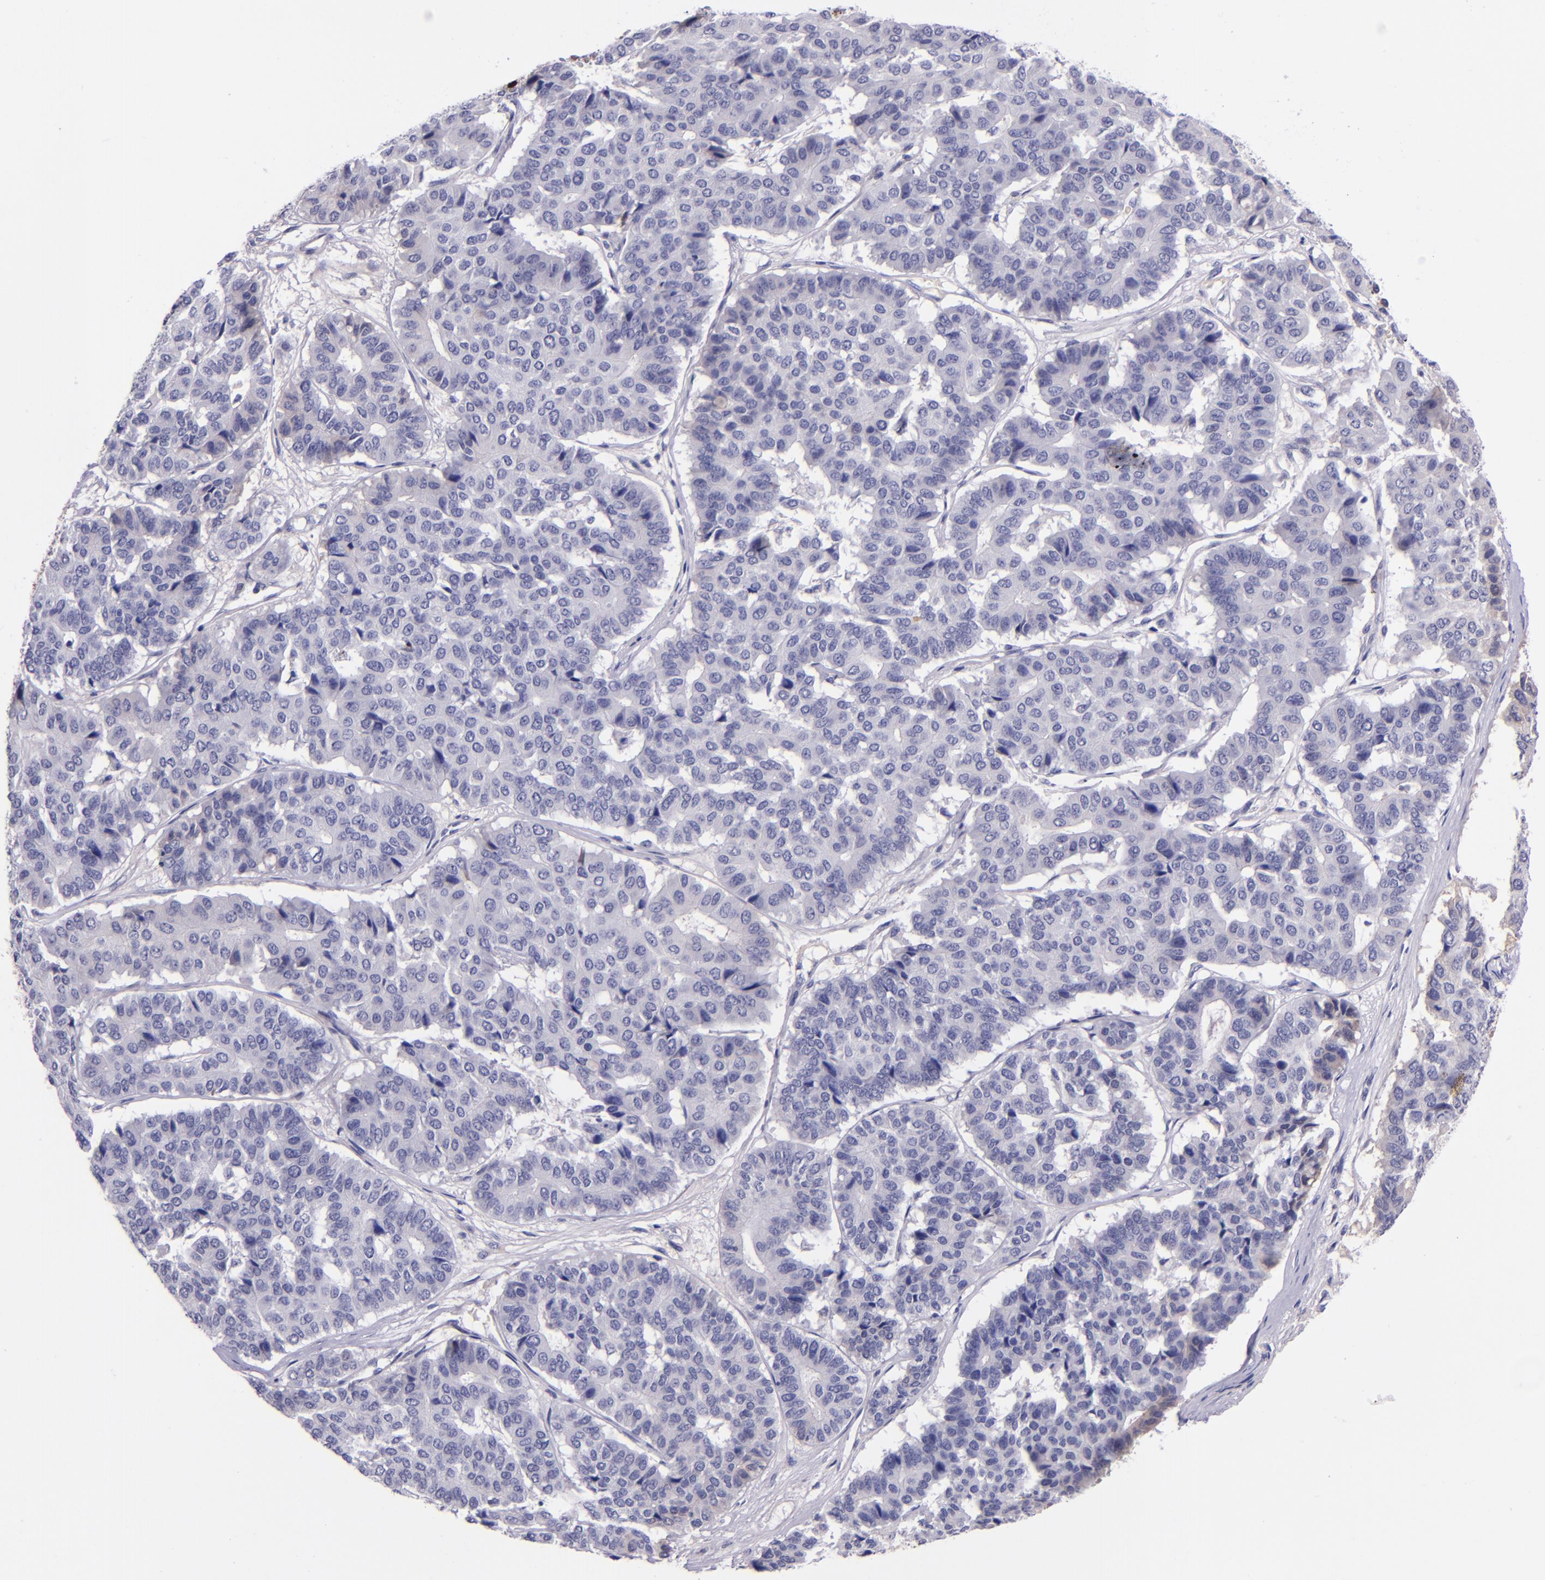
{"staining": {"intensity": "negative", "quantity": "none", "location": "none"}, "tissue": "pancreatic cancer", "cell_type": "Tumor cells", "image_type": "cancer", "snomed": [{"axis": "morphology", "description": "Adenocarcinoma, NOS"}, {"axis": "topography", "description": "Pancreas"}], "caption": "Immunohistochemistry (IHC) image of neoplastic tissue: human pancreatic adenocarcinoma stained with DAB (3,3'-diaminobenzidine) exhibits no significant protein expression in tumor cells. (Brightfield microscopy of DAB immunohistochemistry at high magnification).", "gene": "KNG1", "patient": {"sex": "male", "age": 50}}